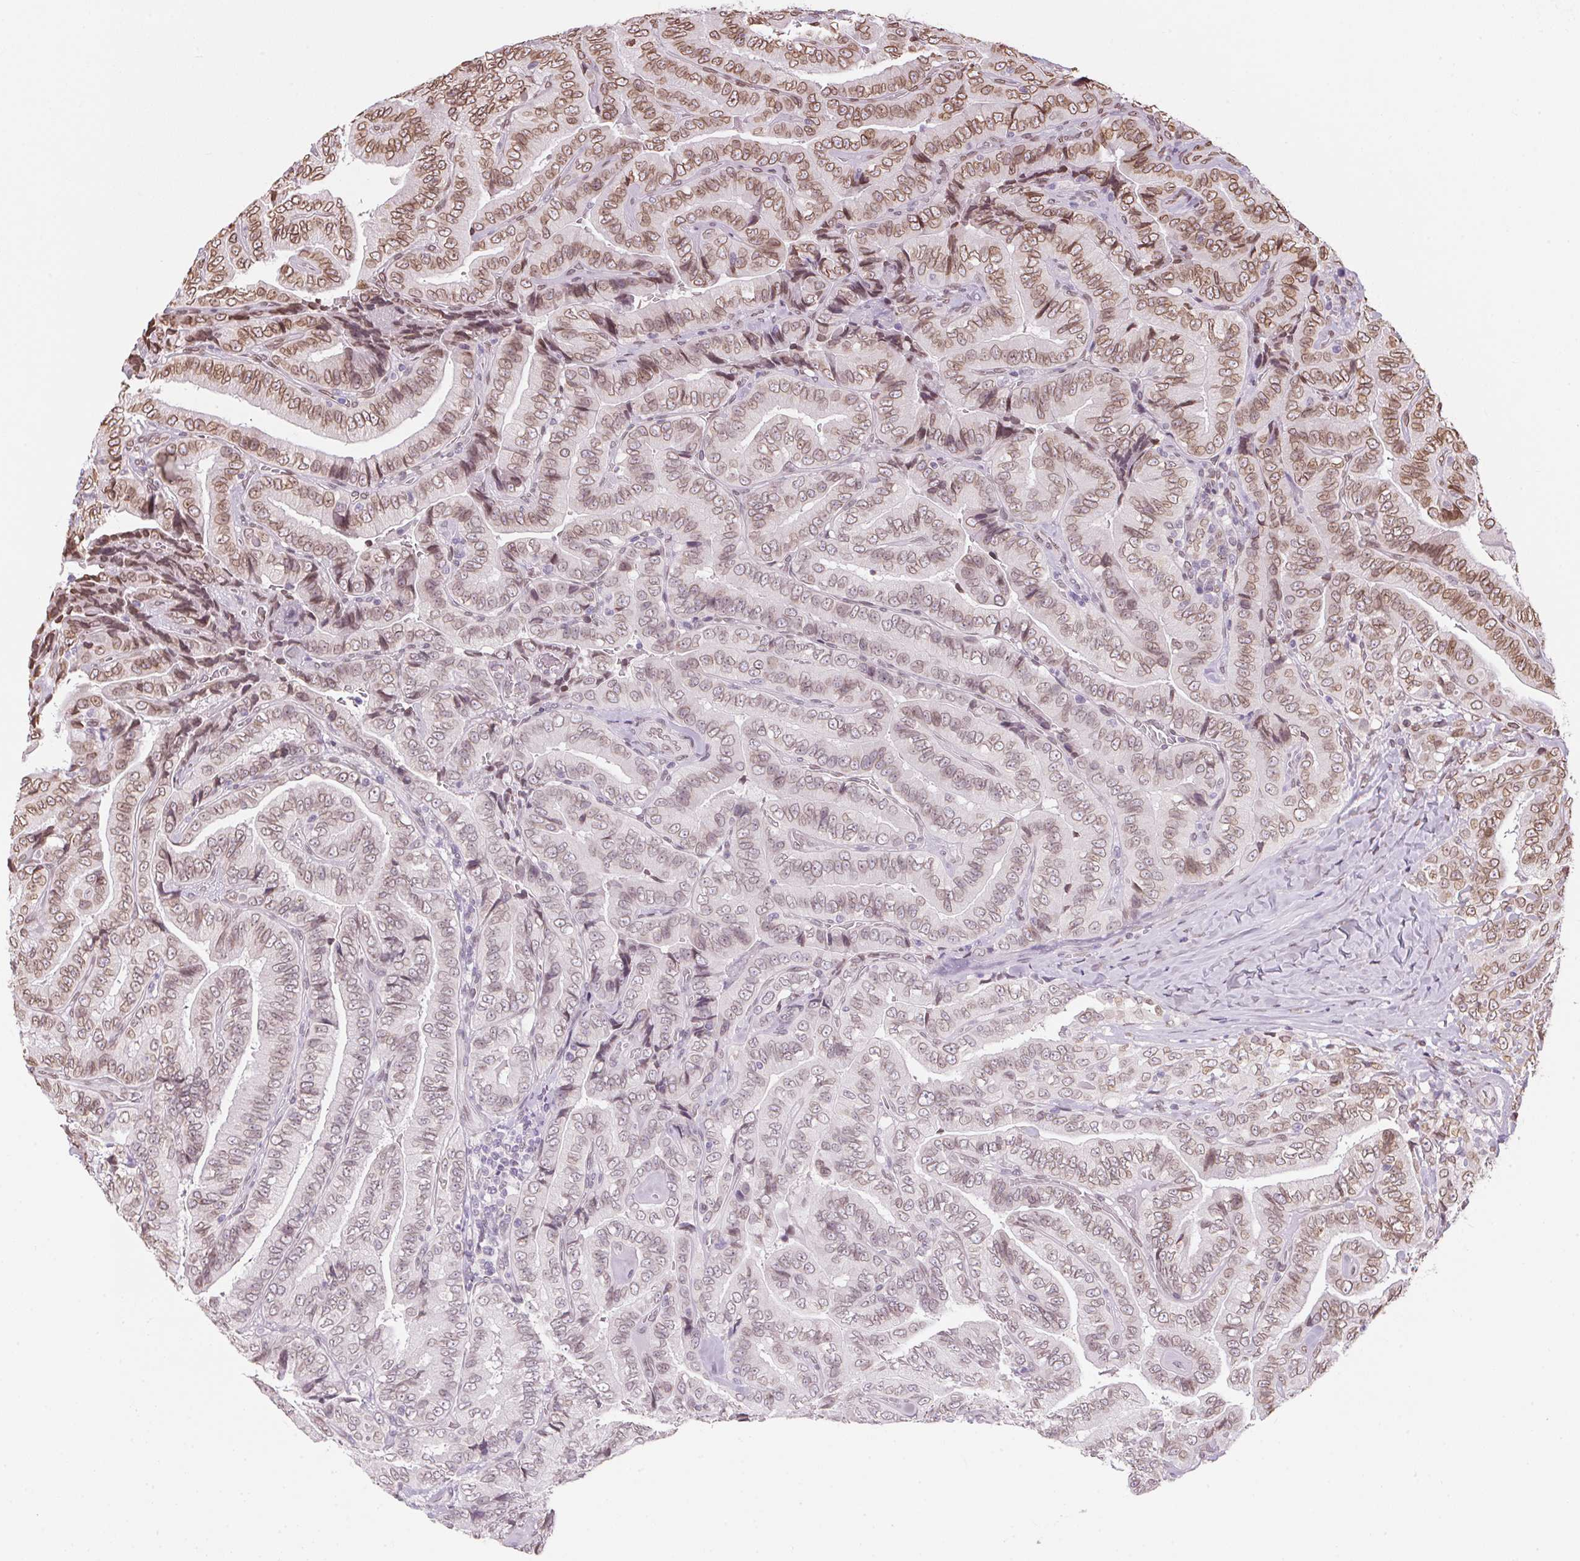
{"staining": {"intensity": "moderate", "quantity": "25%-75%", "location": "cytoplasmic/membranous,nuclear"}, "tissue": "thyroid cancer", "cell_type": "Tumor cells", "image_type": "cancer", "snomed": [{"axis": "morphology", "description": "Papillary adenocarcinoma, NOS"}, {"axis": "topography", "description": "Thyroid gland"}], "caption": "Thyroid cancer (papillary adenocarcinoma) stained with immunohistochemistry (IHC) reveals moderate cytoplasmic/membranous and nuclear positivity in about 25%-75% of tumor cells. Immunohistochemistry (ihc) stains the protein in brown and the nuclei are stained blue.", "gene": "TMEM175", "patient": {"sex": "male", "age": 61}}